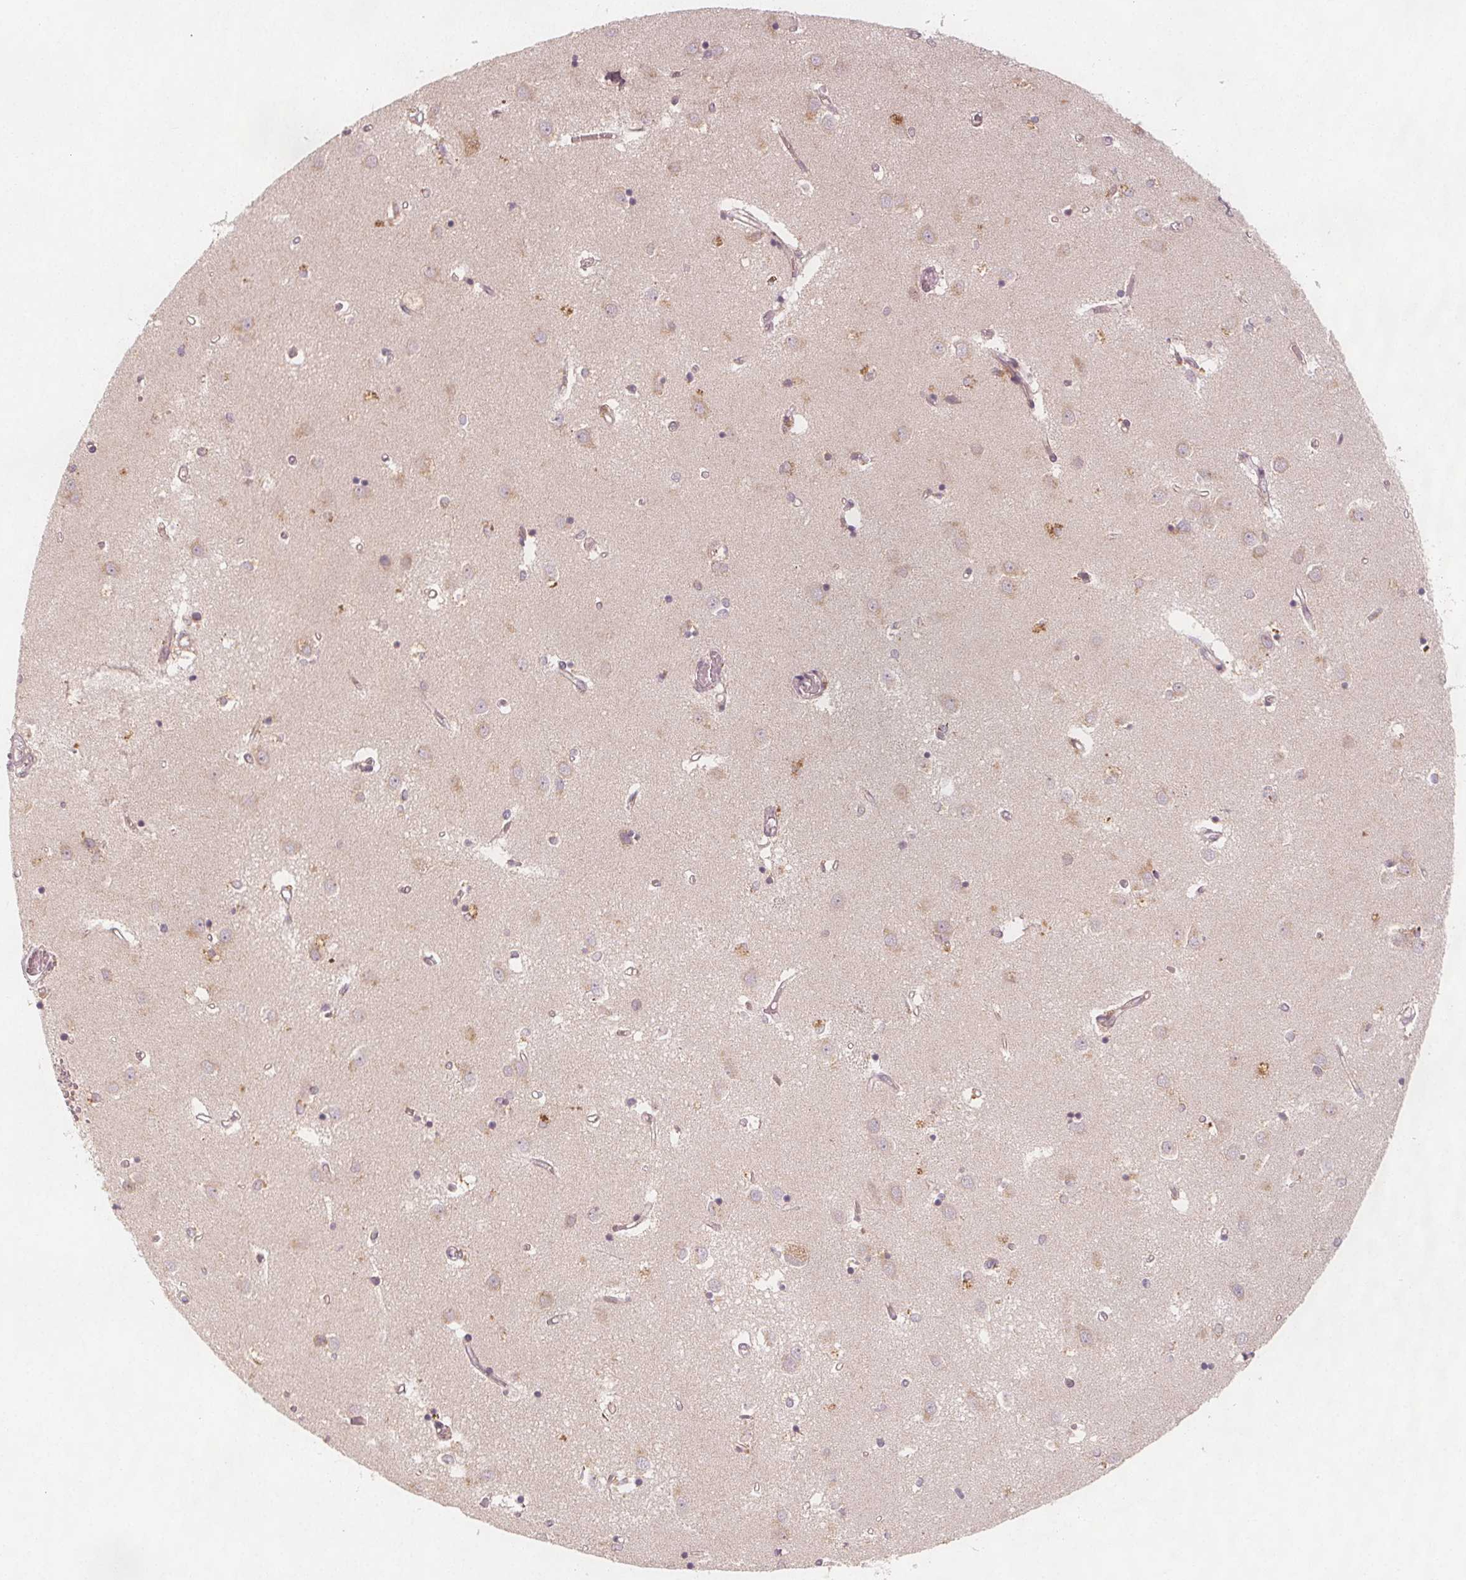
{"staining": {"intensity": "negative", "quantity": "none", "location": "none"}, "tissue": "caudate", "cell_type": "Glial cells", "image_type": "normal", "snomed": [{"axis": "morphology", "description": "Normal tissue, NOS"}, {"axis": "topography", "description": "Lateral ventricle wall"}], "caption": "Micrograph shows no protein positivity in glial cells of normal caudate.", "gene": "NCSTN", "patient": {"sex": "male", "age": 54}}